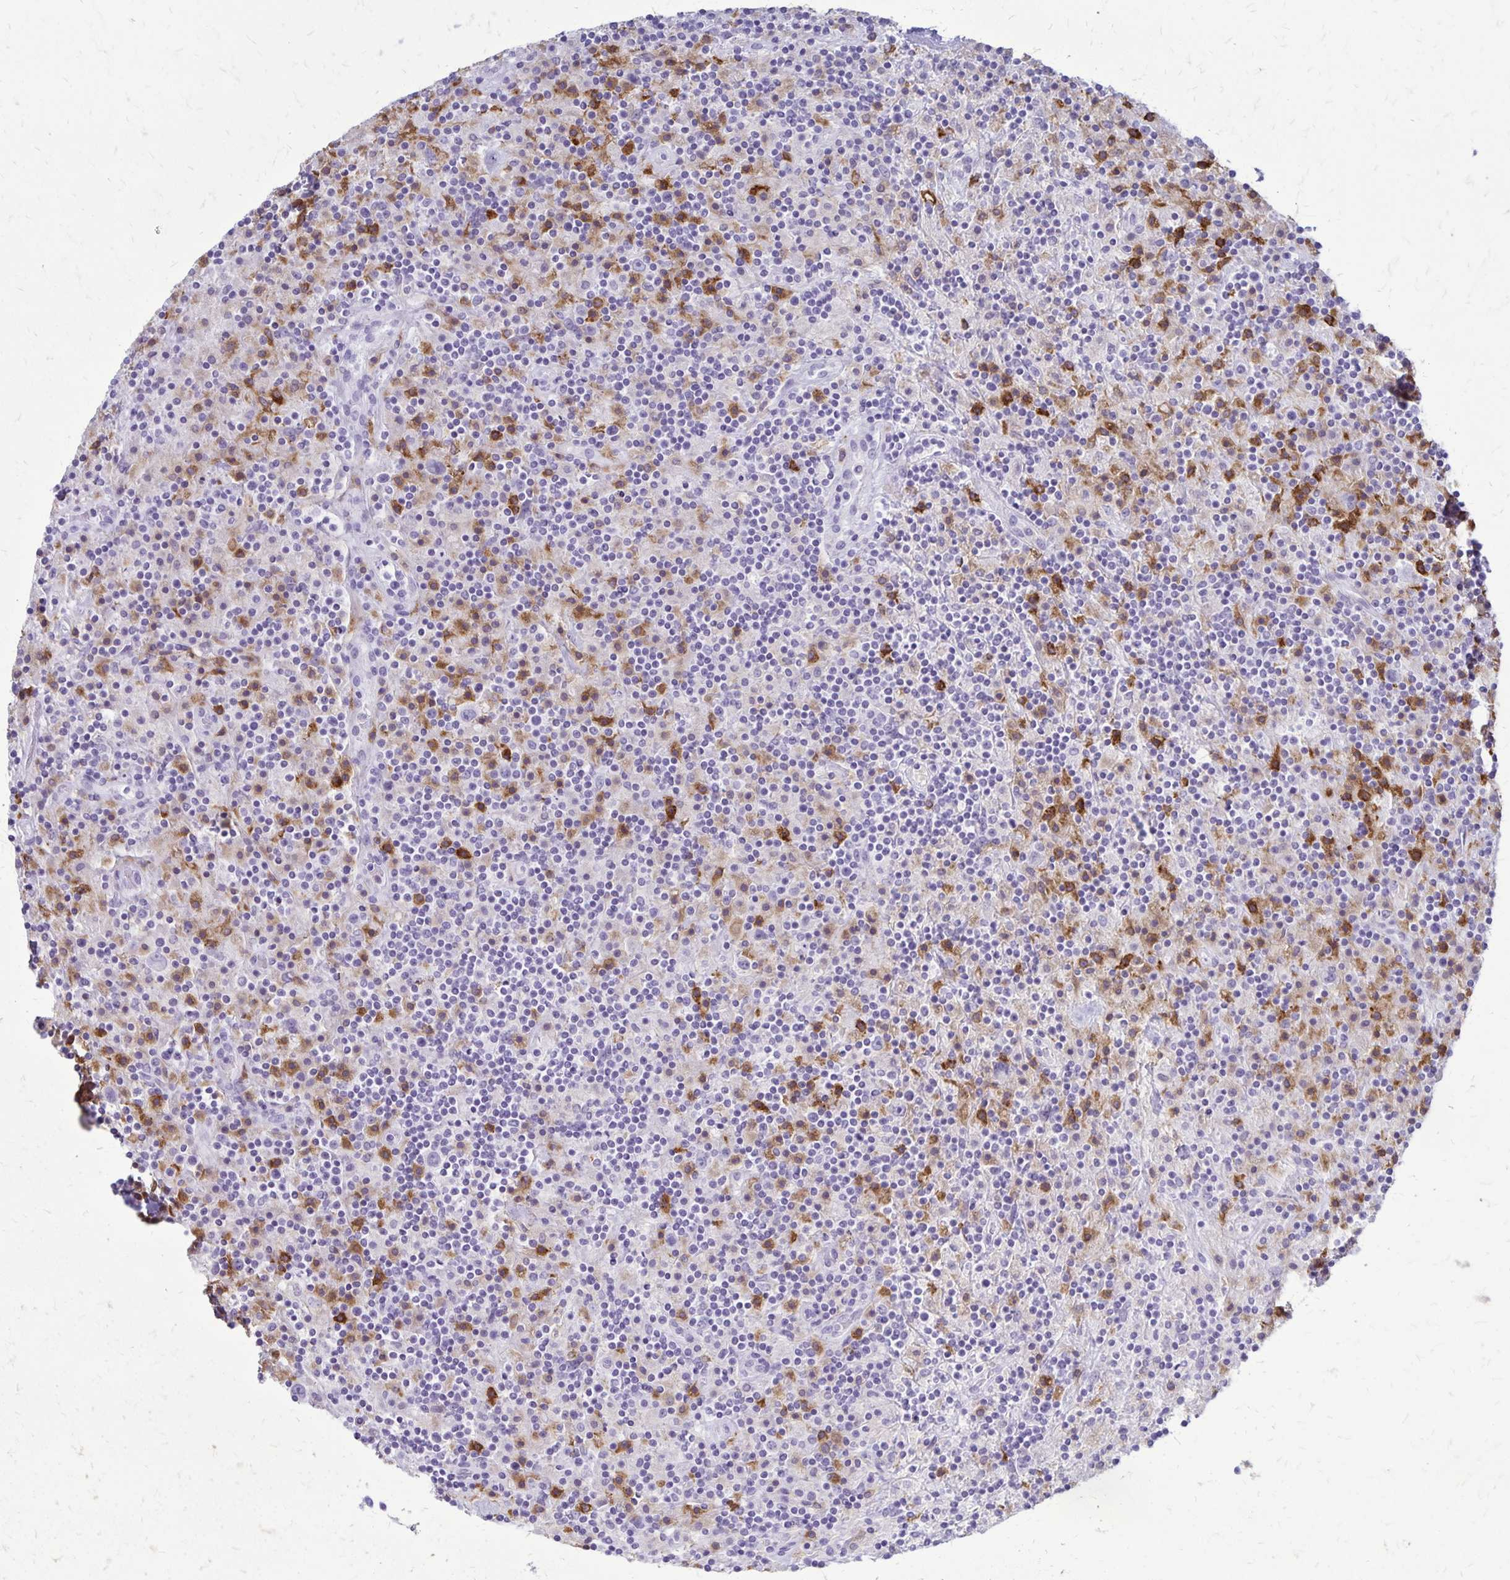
{"staining": {"intensity": "negative", "quantity": "none", "location": "none"}, "tissue": "lymphoma", "cell_type": "Tumor cells", "image_type": "cancer", "snomed": [{"axis": "morphology", "description": "Hodgkin's disease, NOS"}, {"axis": "topography", "description": "Lymph node"}], "caption": "High magnification brightfield microscopy of lymphoma stained with DAB (3,3'-diaminobenzidine) (brown) and counterstained with hematoxylin (blue): tumor cells show no significant staining.", "gene": "RTN1", "patient": {"sex": "male", "age": 70}}